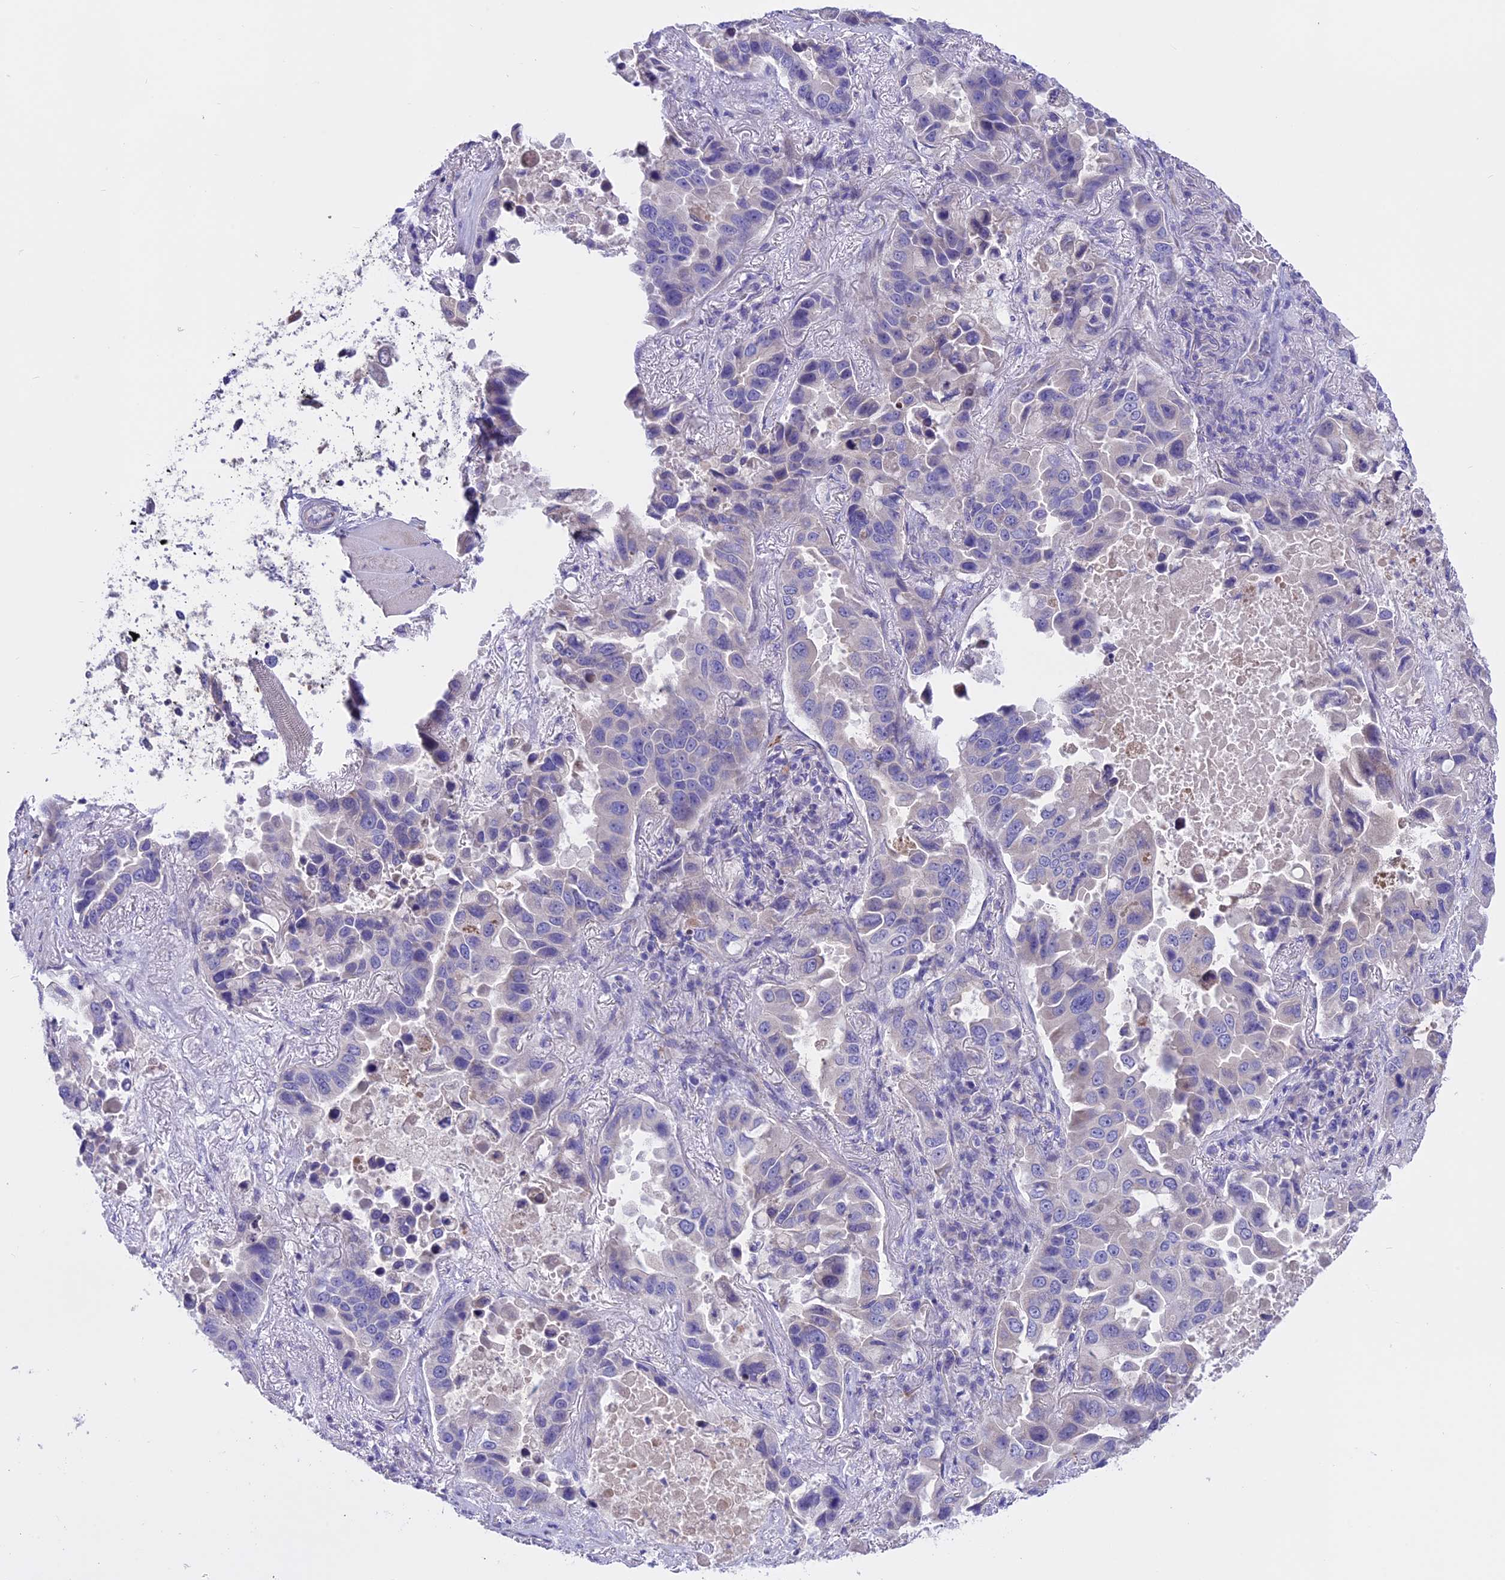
{"staining": {"intensity": "negative", "quantity": "none", "location": "none"}, "tissue": "lung cancer", "cell_type": "Tumor cells", "image_type": "cancer", "snomed": [{"axis": "morphology", "description": "Adenocarcinoma, NOS"}, {"axis": "topography", "description": "Lung"}], "caption": "An immunohistochemistry (IHC) histopathology image of lung cancer is shown. There is no staining in tumor cells of lung cancer.", "gene": "TMEM138", "patient": {"sex": "male", "age": 64}}